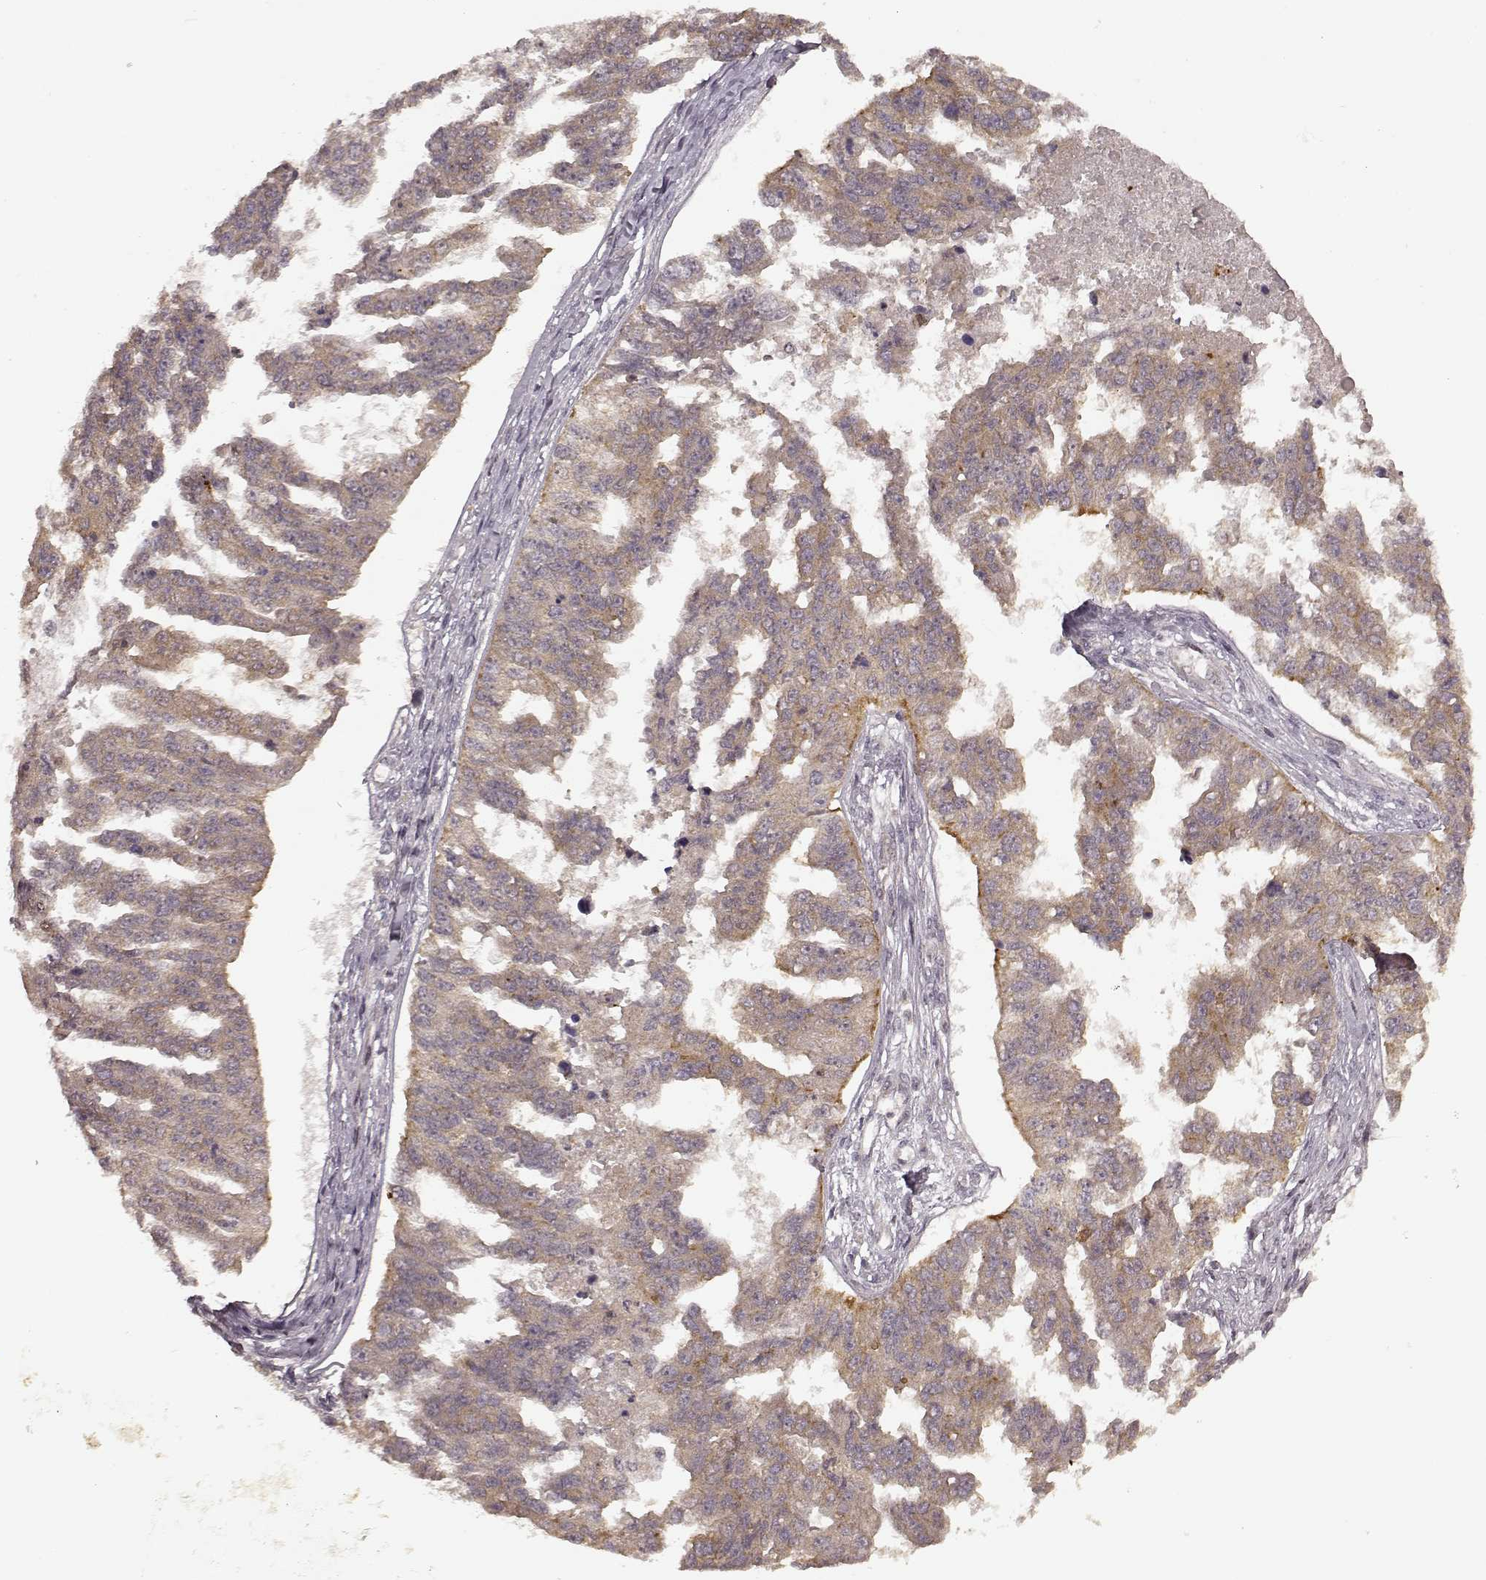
{"staining": {"intensity": "weak", "quantity": ">75%", "location": "cytoplasmic/membranous"}, "tissue": "ovarian cancer", "cell_type": "Tumor cells", "image_type": "cancer", "snomed": [{"axis": "morphology", "description": "Cystadenocarcinoma, serous, NOS"}, {"axis": "topography", "description": "Ovary"}], "caption": "High-power microscopy captured an IHC micrograph of serous cystadenocarcinoma (ovarian), revealing weak cytoplasmic/membranous expression in about >75% of tumor cells.", "gene": "SLC12A9", "patient": {"sex": "female", "age": 58}}